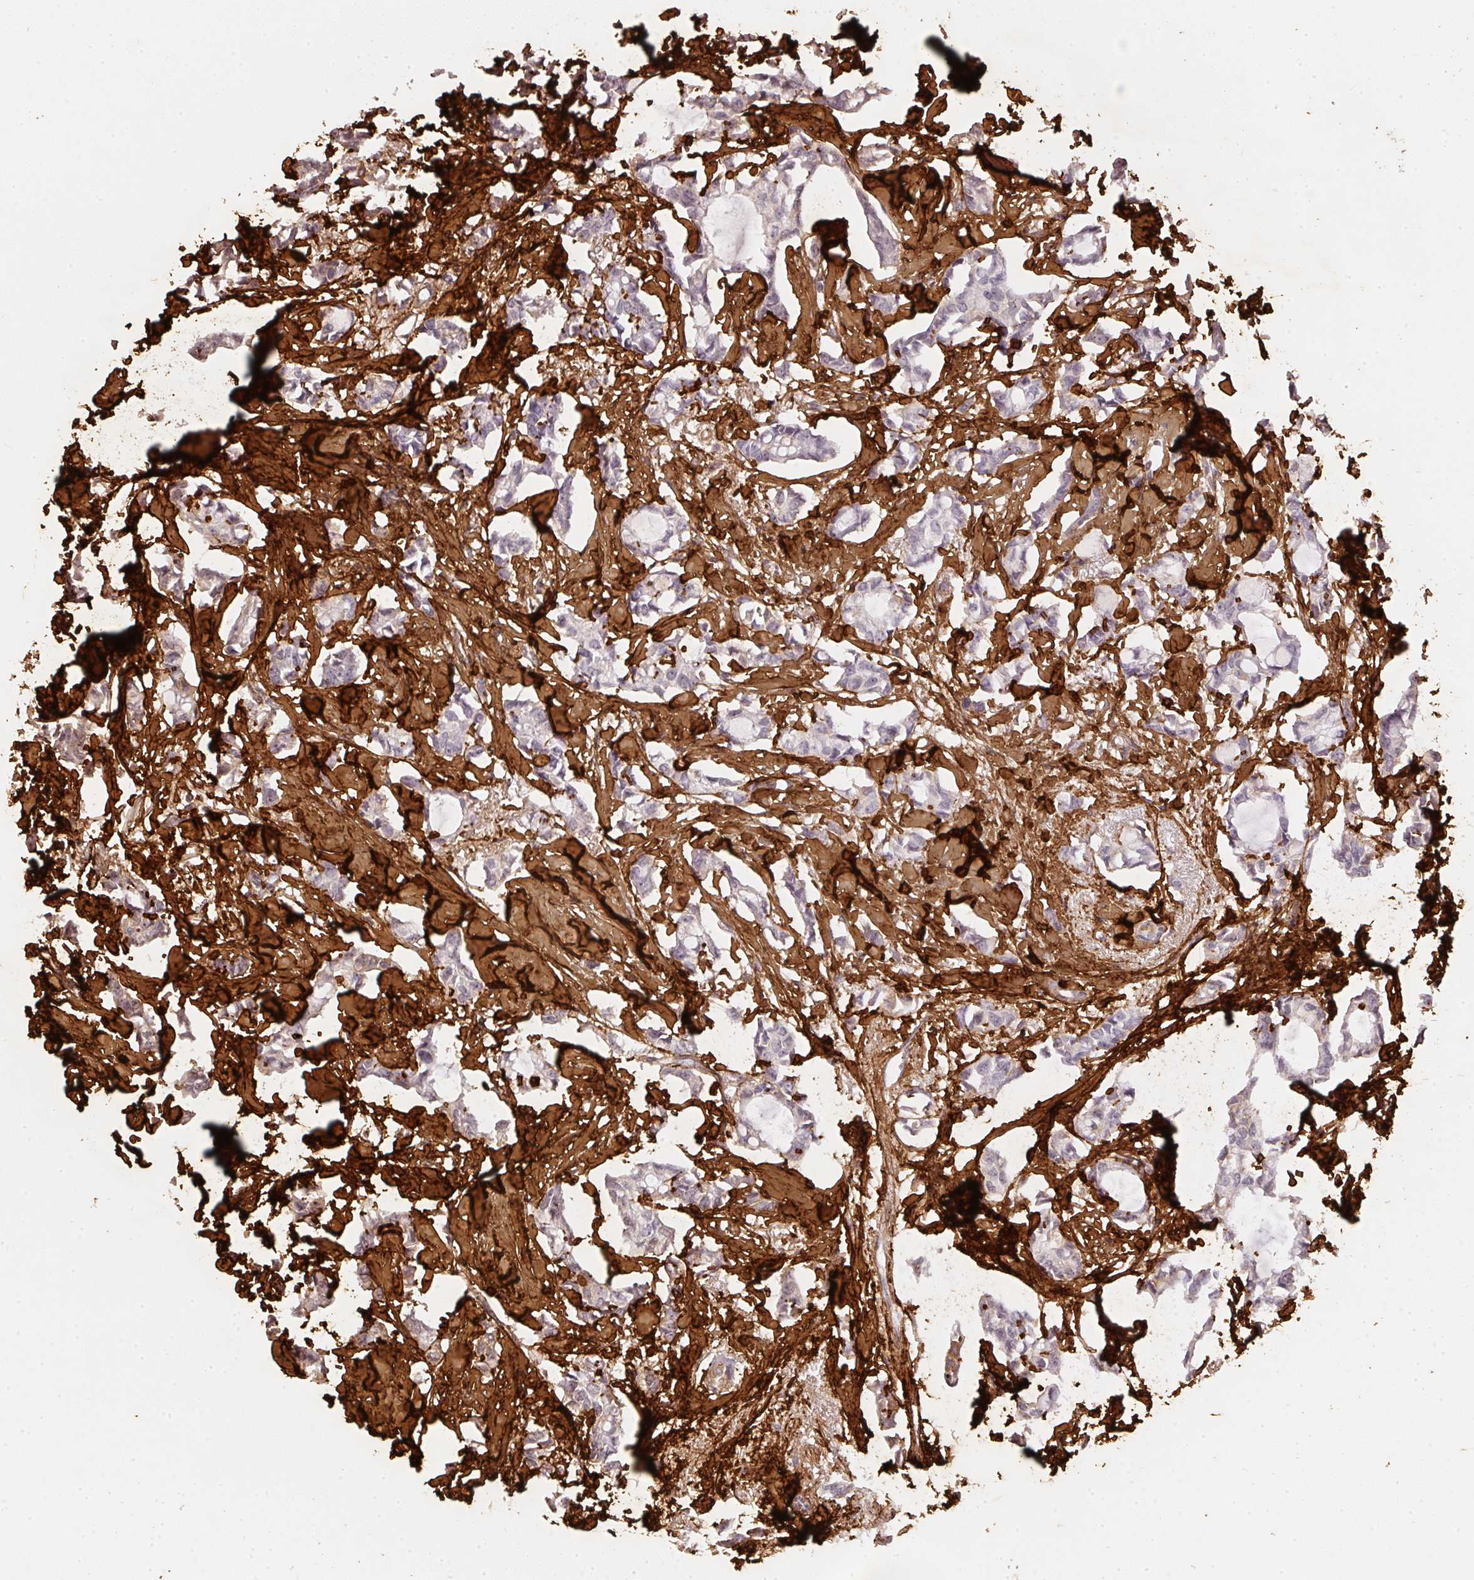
{"staining": {"intensity": "negative", "quantity": "none", "location": "none"}, "tissue": "breast cancer", "cell_type": "Tumor cells", "image_type": "cancer", "snomed": [{"axis": "morphology", "description": "Duct carcinoma"}, {"axis": "topography", "description": "Breast"}], "caption": "Human intraductal carcinoma (breast) stained for a protein using immunohistochemistry (IHC) displays no expression in tumor cells.", "gene": "COL3A1", "patient": {"sex": "female", "age": 73}}